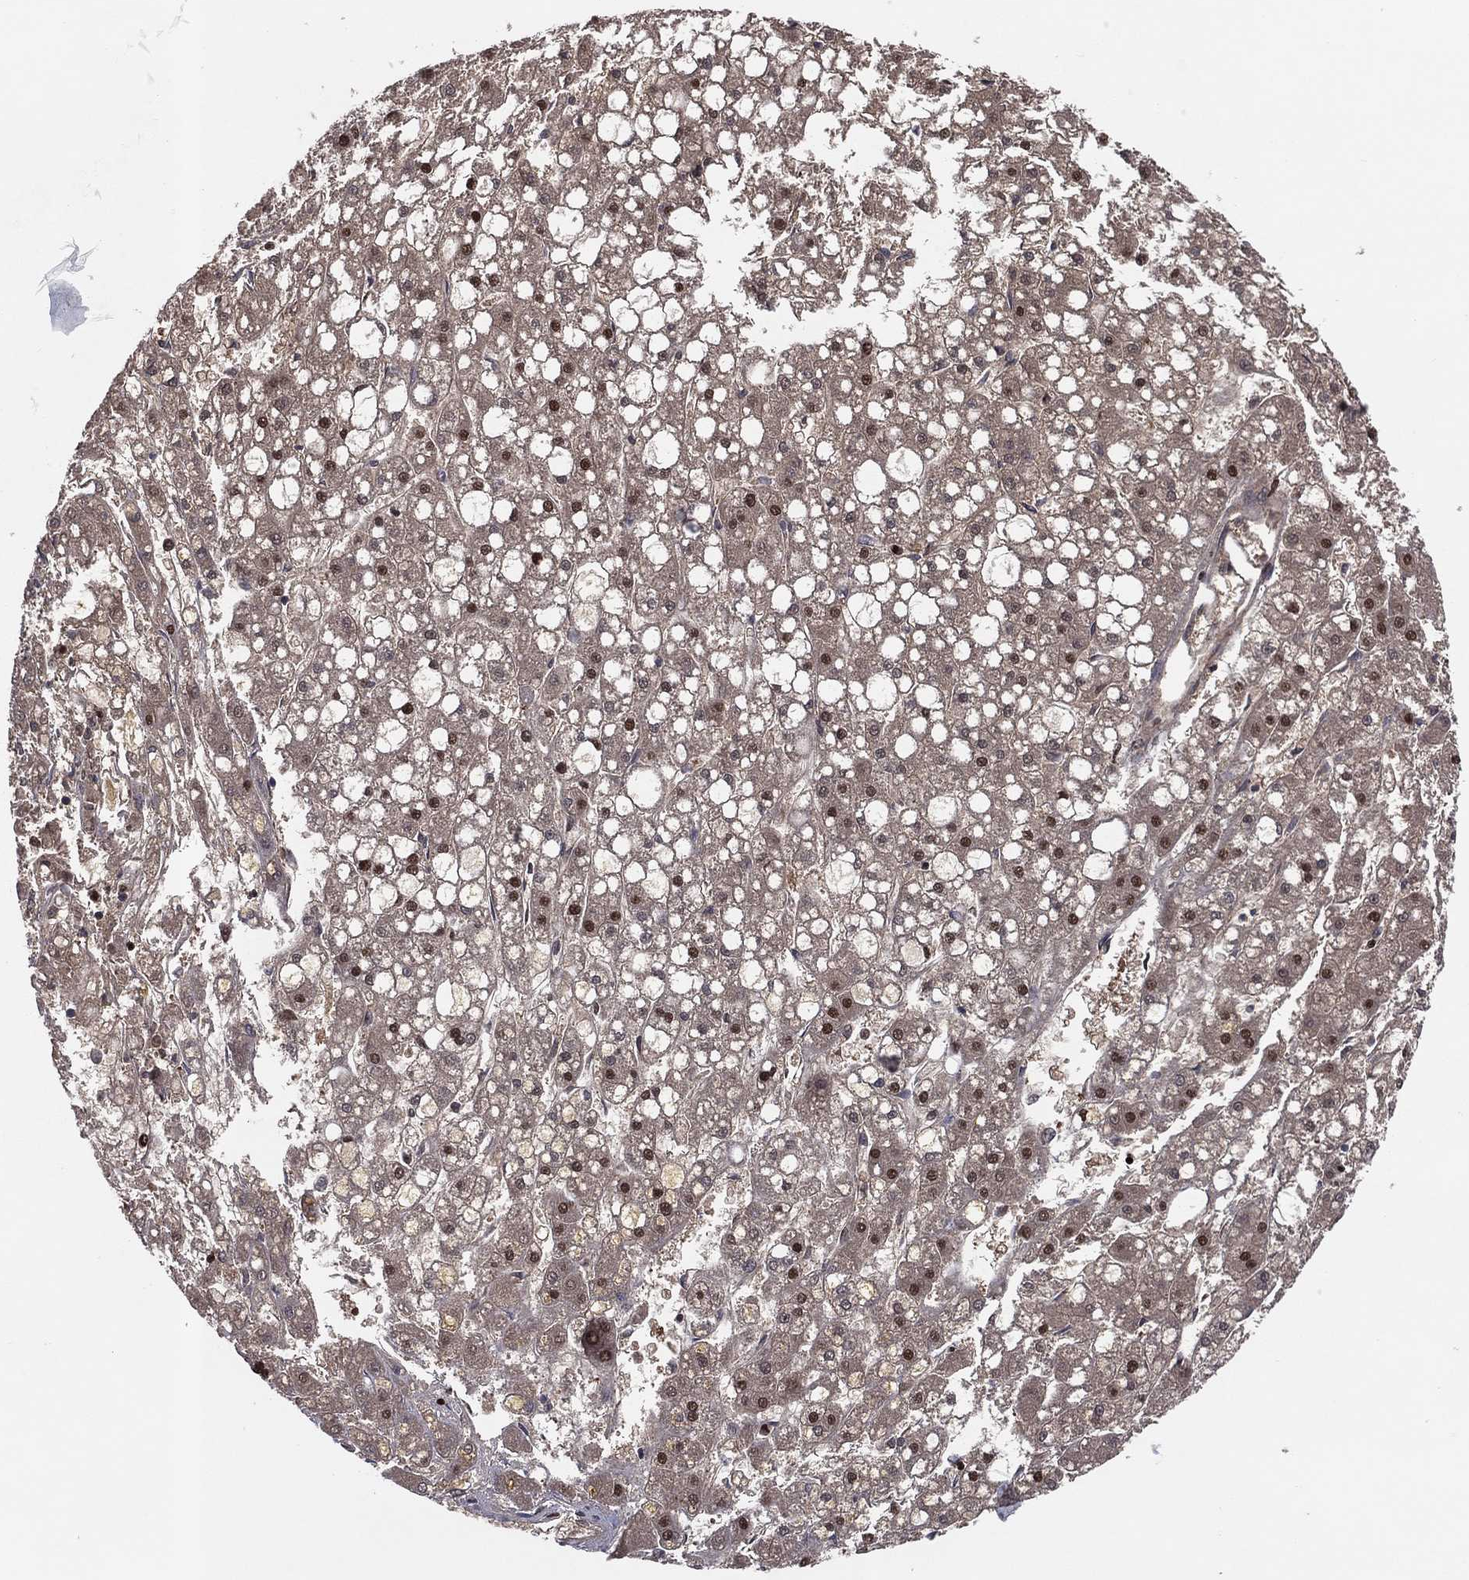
{"staining": {"intensity": "strong", "quantity": "25%-75%", "location": "cytoplasmic/membranous,nuclear"}, "tissue": "liver cancer", "cell_type": "Tumor cells", "image_type": "cancer", "snomed": [{"axis": "morphology", "description": "Carcinoma, Hepatocellular, NOS"}, {"axis": "topography", "description": "Liver"}], "caption": "Human liver cancer stained with a brown dye shows strong cytoplasmic/membranous and nuclear positive positivity in about 25%-75% of tumor cells.", "gene": "PSMA1", "patient": {"sex": "male", "age": 67}}